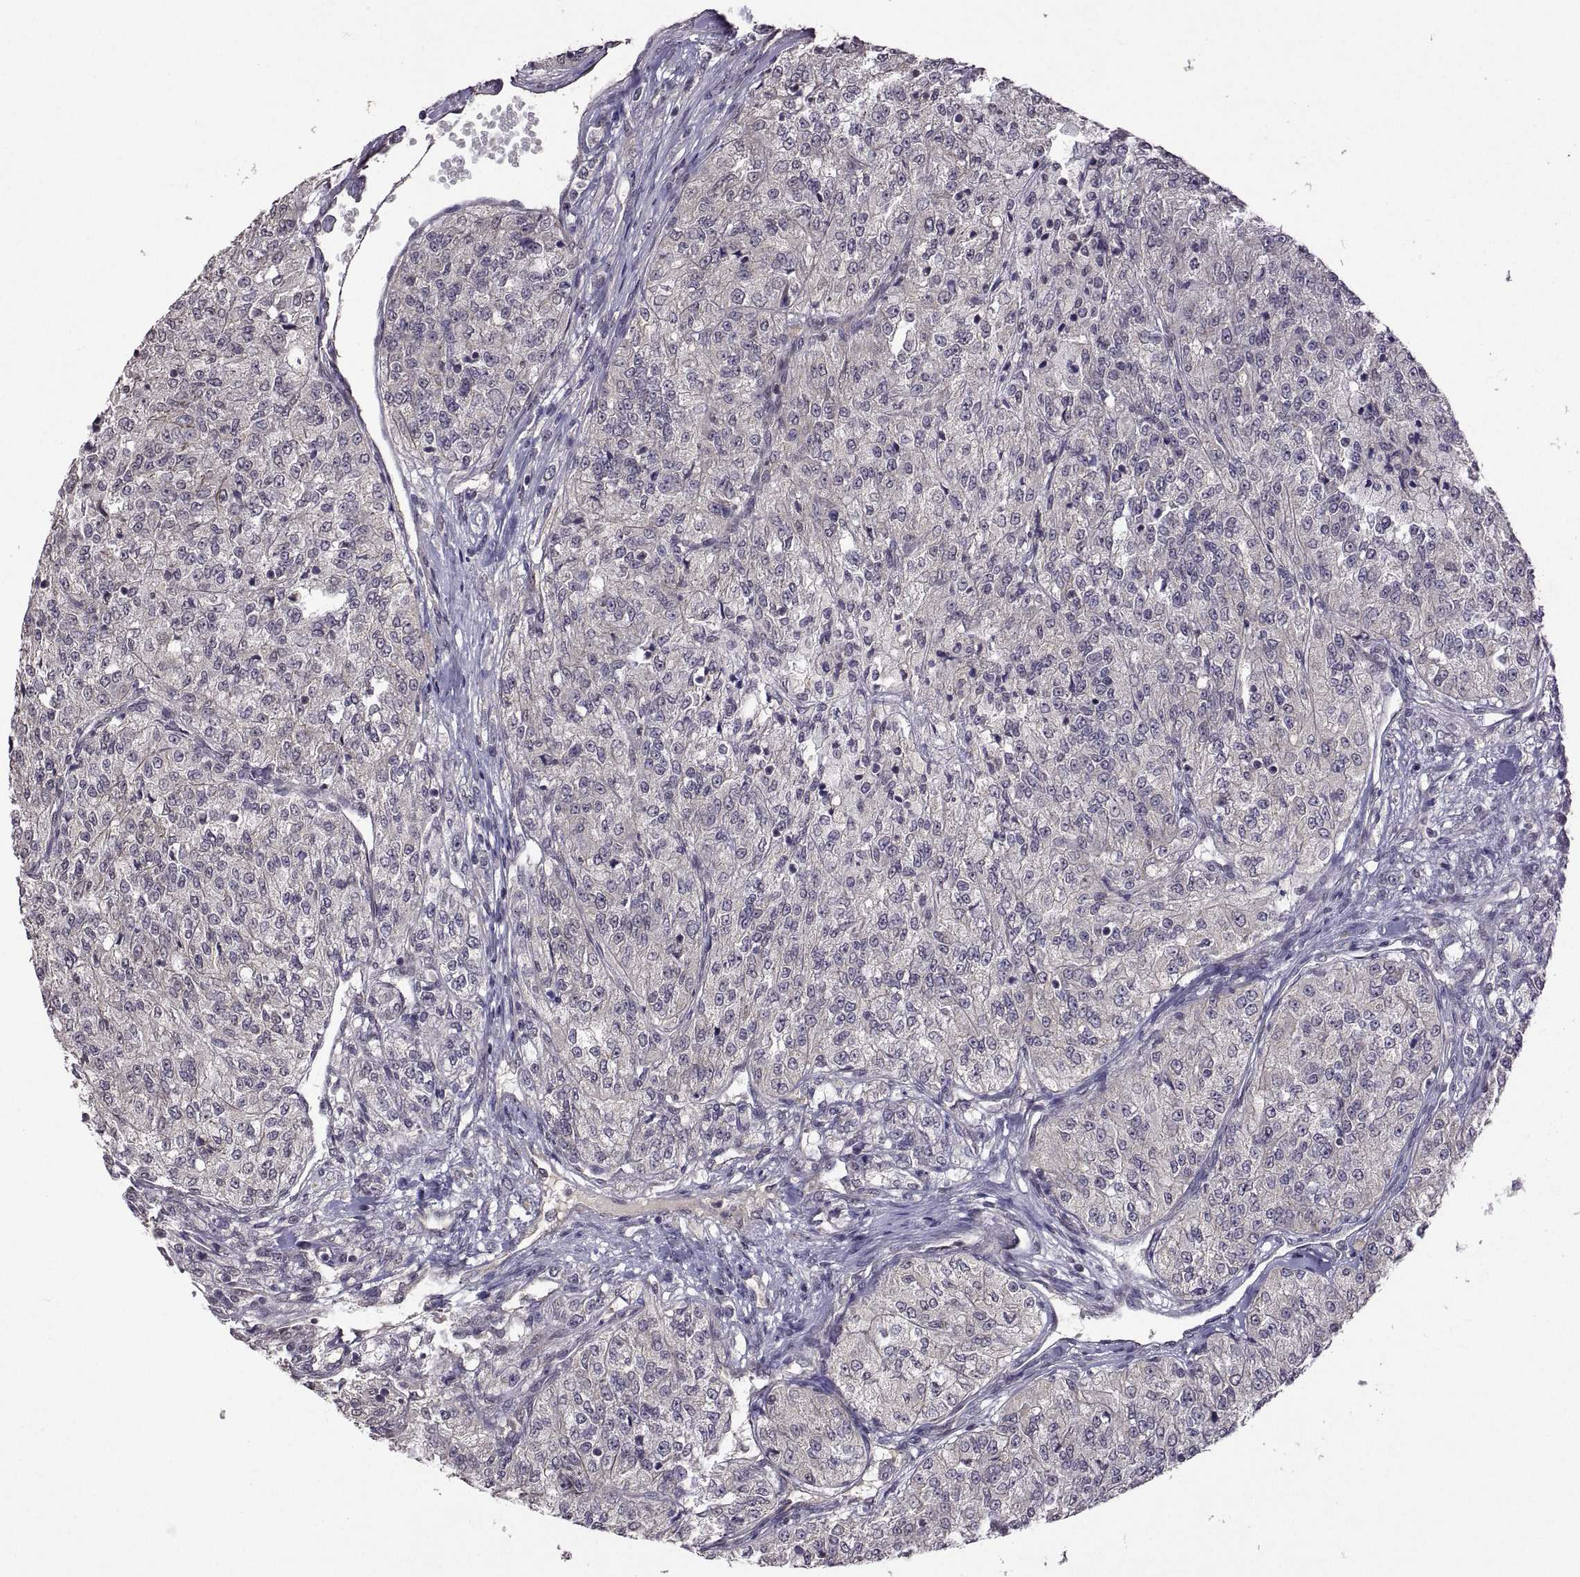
{"staining": {"intensity": "negative", "quantity": "none", "location": "none"}, "tissue": "renal cancer", "cell_type": "Tumor cells", "image_type": "cancer", "snomed": [{"axis": "morphology", "description": "Adenocarcinoma, NOS"}, {"axis": "topography", "description": "Kidney"}], "caption": "A high-resolution micrograph shows IHC staining of renal cancer, which shows no significant positivity in tumor cells.", "gene": "LAMA1", "patient": {"sex": "female", "age": 63}}